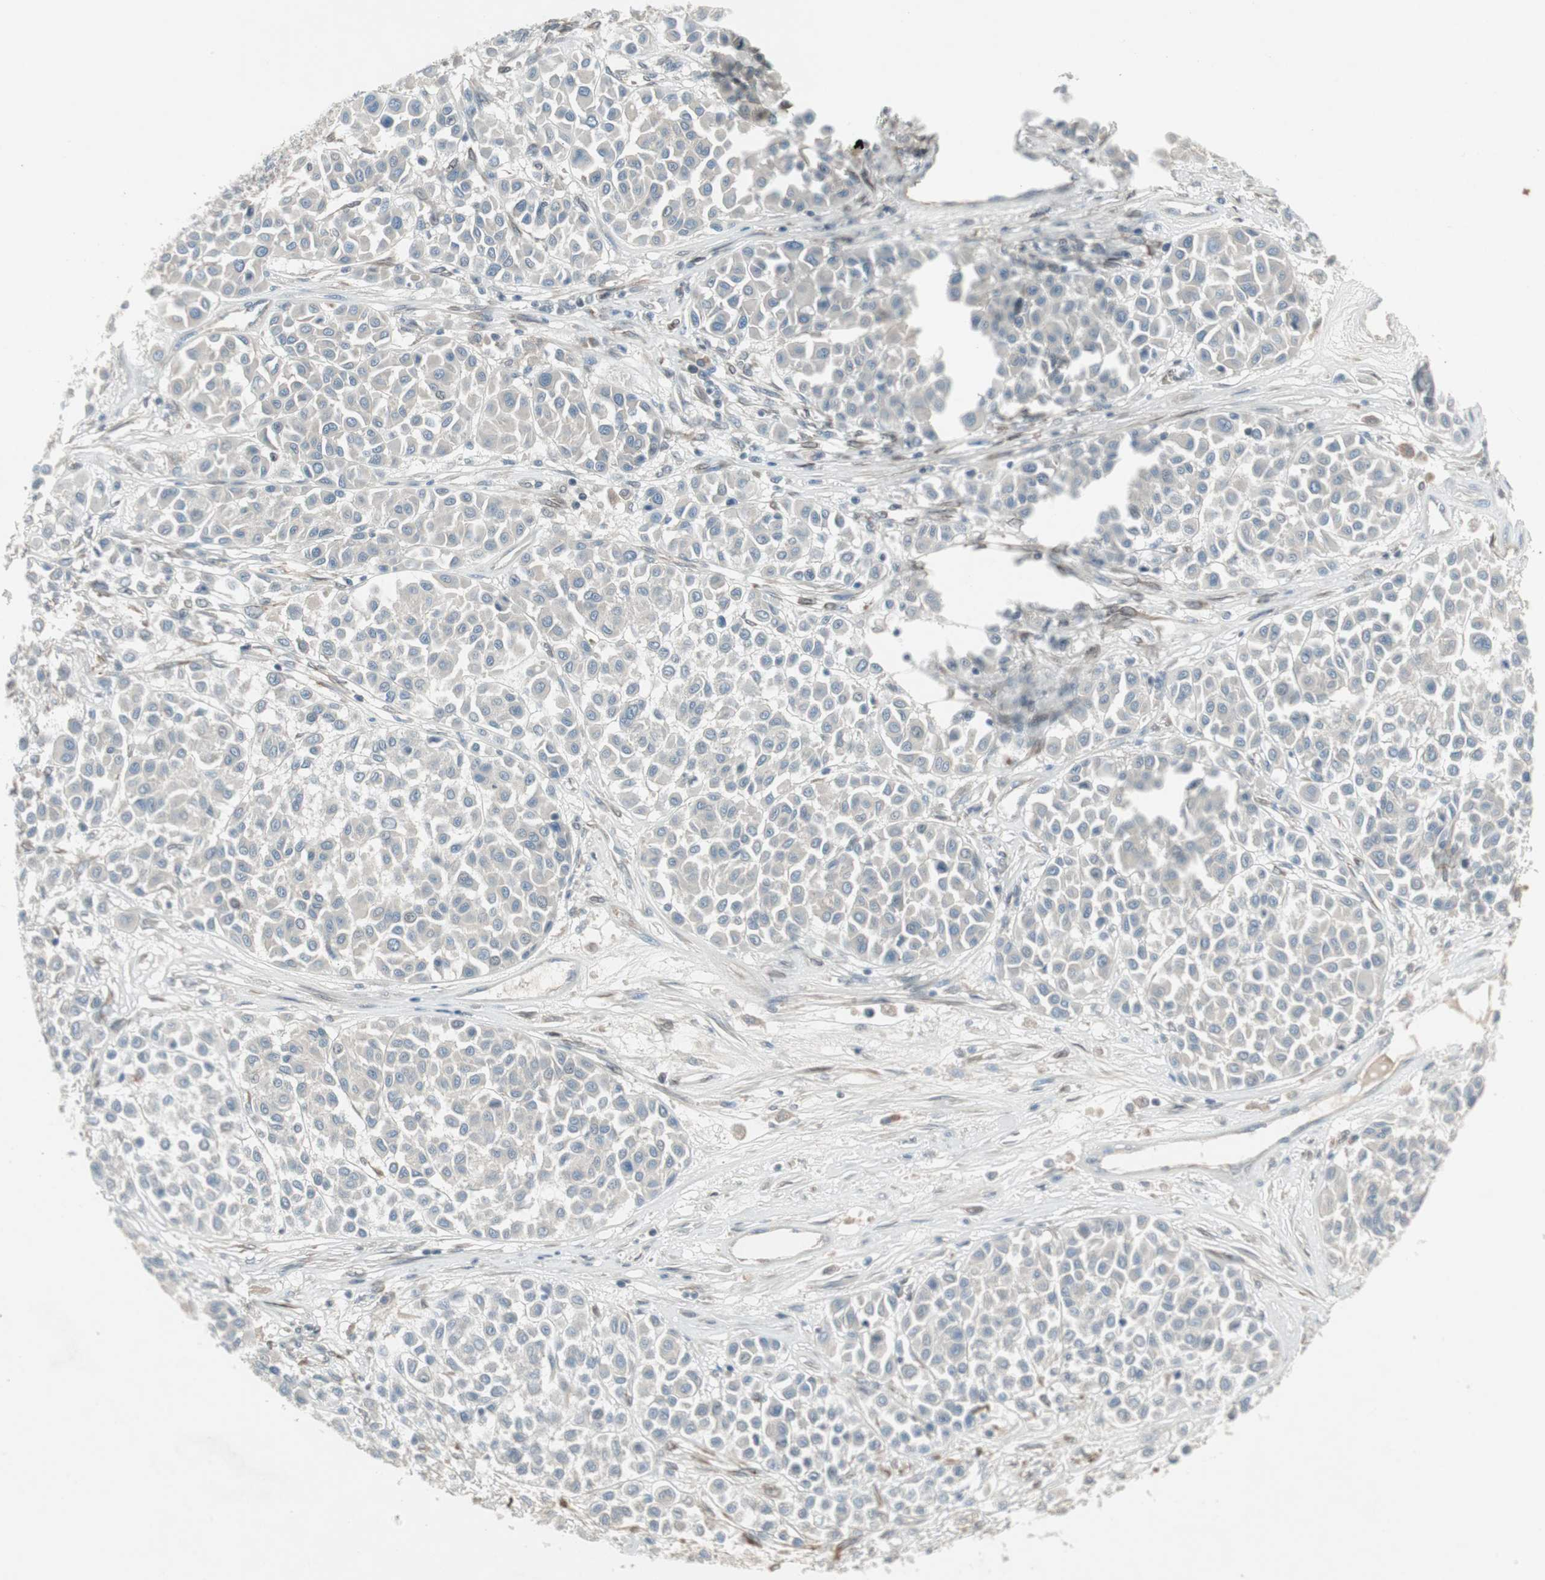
{"staining": {"intensity": "negative", "quantity": "none", "location": "none"}, "tissue": "melanoma", "cell_type": "Tumor cells", "image_type": "cancer", "snomed": [{"axis": "morphology", "description": "Malignant melanoma, Metastatic site"}, {"axis": "topography", "description": "Soft tissue"}], "caption": "High magnification brightfield microscopy of malignant melanoma (metastatic site) stained with DAB (3,3'-diaminobenzidine) (brown) and counterstained with hematoxylin (blue): tumor cells show no significant positivity. (Stains: DAB (3,3'-diaminobenzidine) immunohistochemistry with hematoxylin counter stain, Microscopy: brightfield microscopy at high magnification).", "gene": "PANK2", "patient": {"sex": "male", "age": 41}}